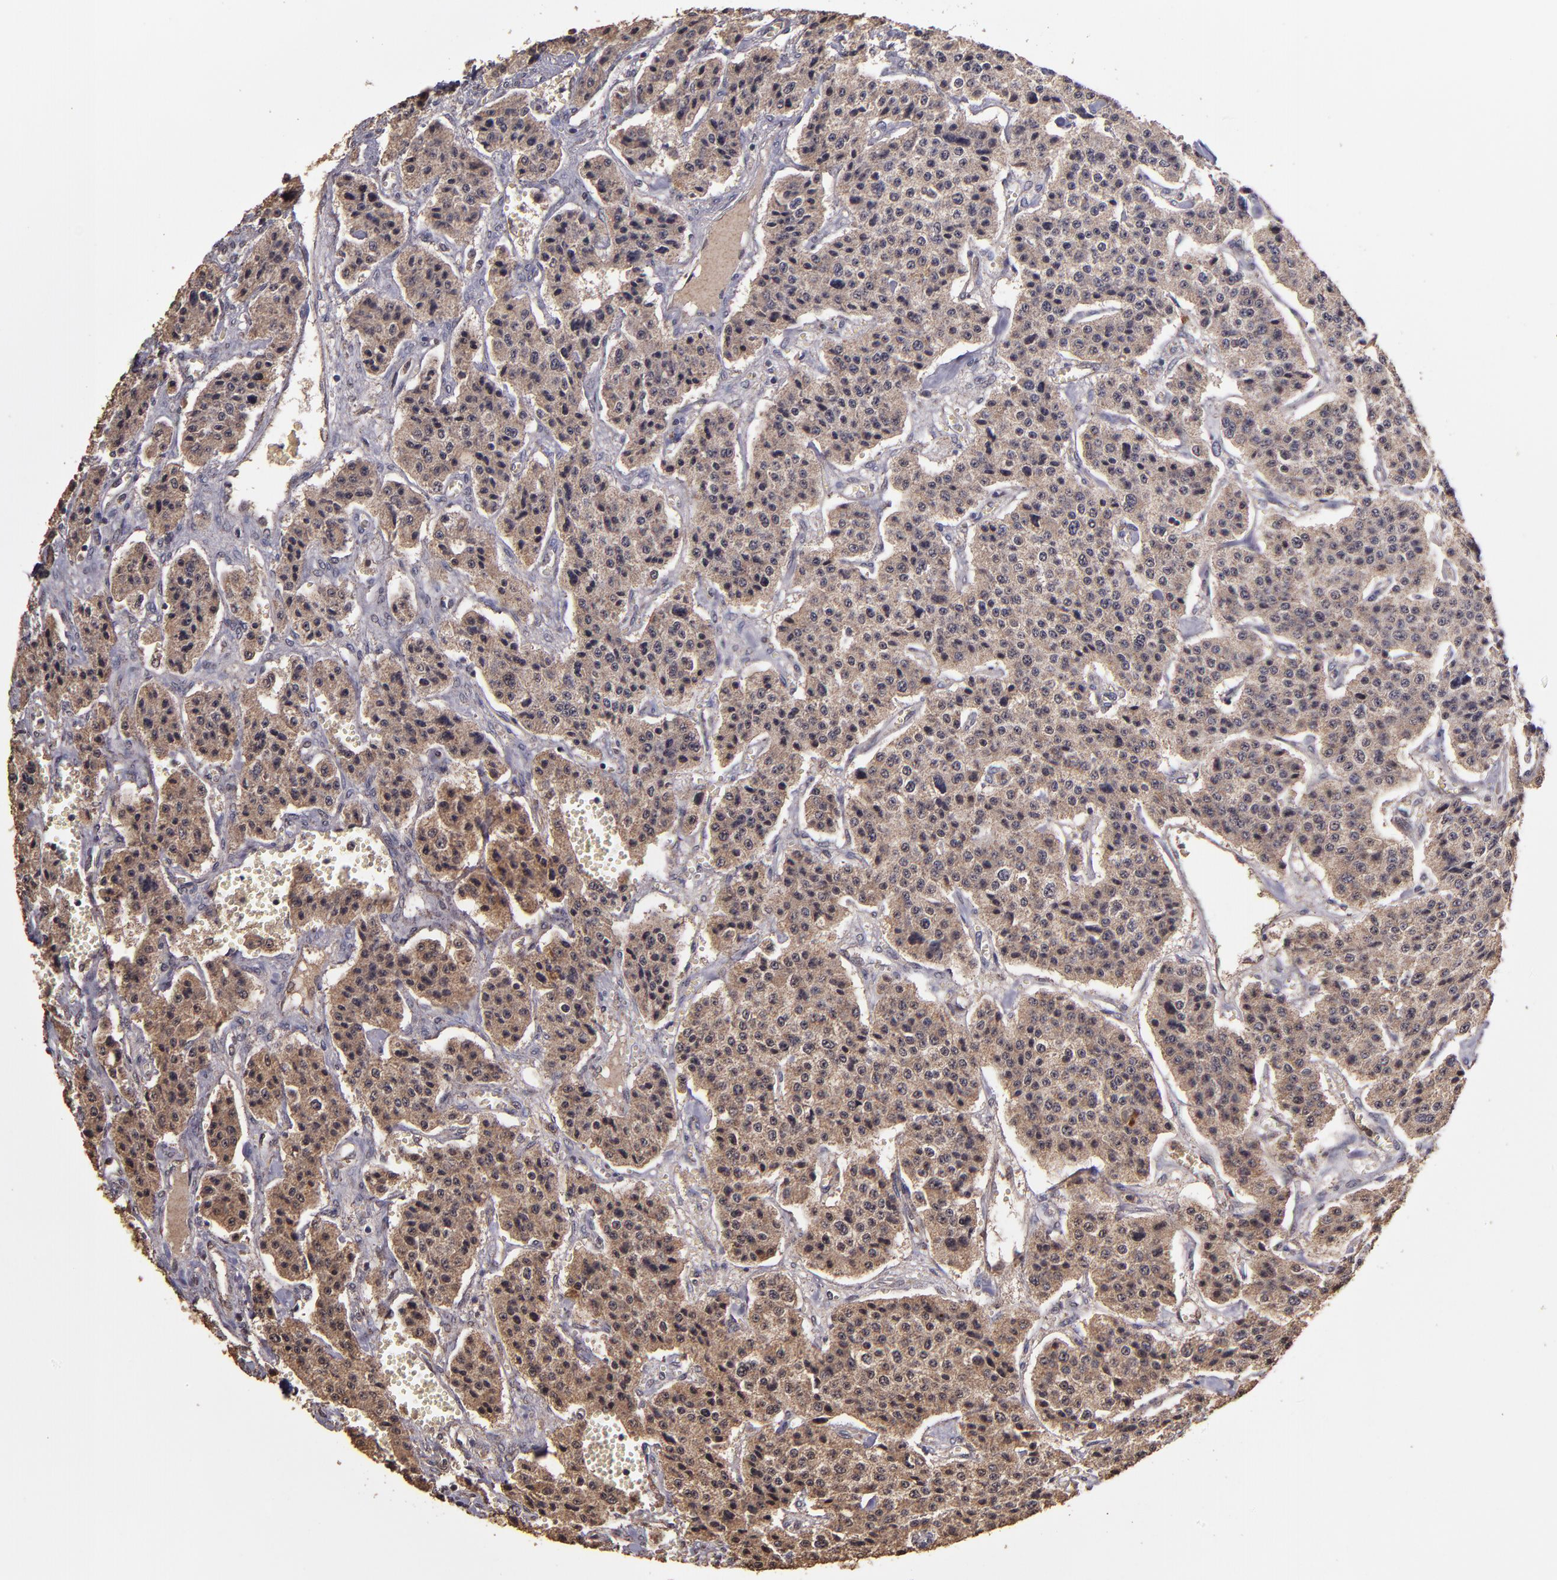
{"staining": {"intensity": "moderate", "quantity": ">75%", "location": "cytoplasmic/membranous"}, "tissue": "carcinoid", "cell_type": "Tumor cells", "image_type": "cancer", "snomed": [{"axis": "morphology", "description": "Carcinoid, malignant, NOS"}, {"axis": "topography", "description": "Small intestine"}], "caption": "Immunohistochemistry of carcinoid (malignant) reveals medium levels of moderate cytoplasmic/membranous staining in about >75% of tumor cells.", "gene": "HECTD1", "patient": {"sex": "male", "age": 52}}